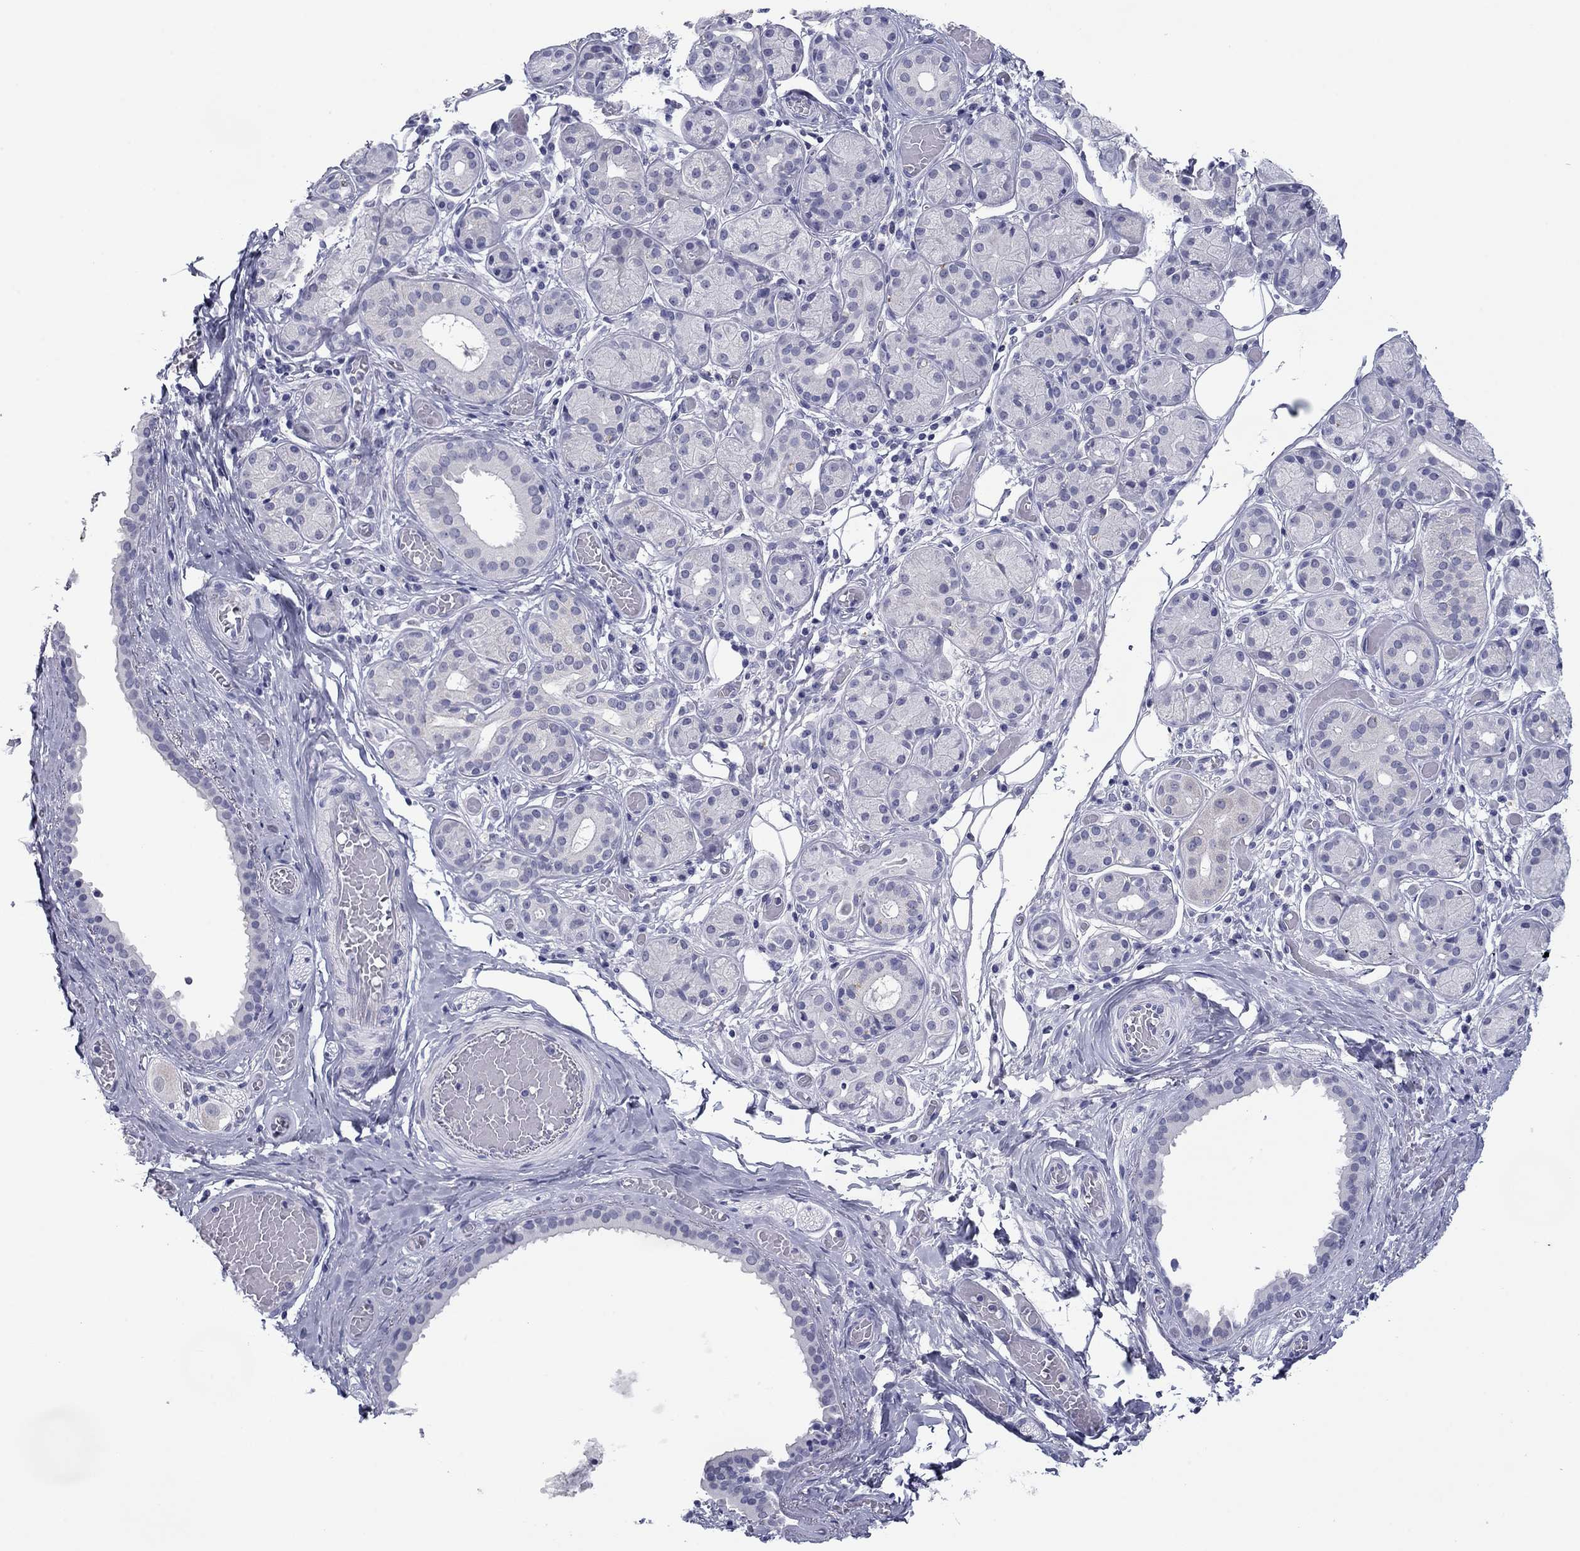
{"staining": {"intensity": "negative", "quantity": "none", "location": "none"}, "tissue": "salivary gland", "cell_type": "Glandular cells", "image_type": "normal", "snomed": [{"axis": "morphology", "description": "Normal tissue, NOS"}, {"axis": "topography", "description": "Salivary gland"}, {"axis": "topography", "description": "Peripheral nerve tissue"}], "caption": "This is a image of immunohistochemistry staining of benign salivary gland, which shows no positivity in glandular cells. The staining is performed using DAB (3,3'-diaminobenzidine) brown chromogen with nuclei counter-stained in using hematoxylin.", "gene": "TCFL5", "patient": {"sex": "male", "age": 71}}